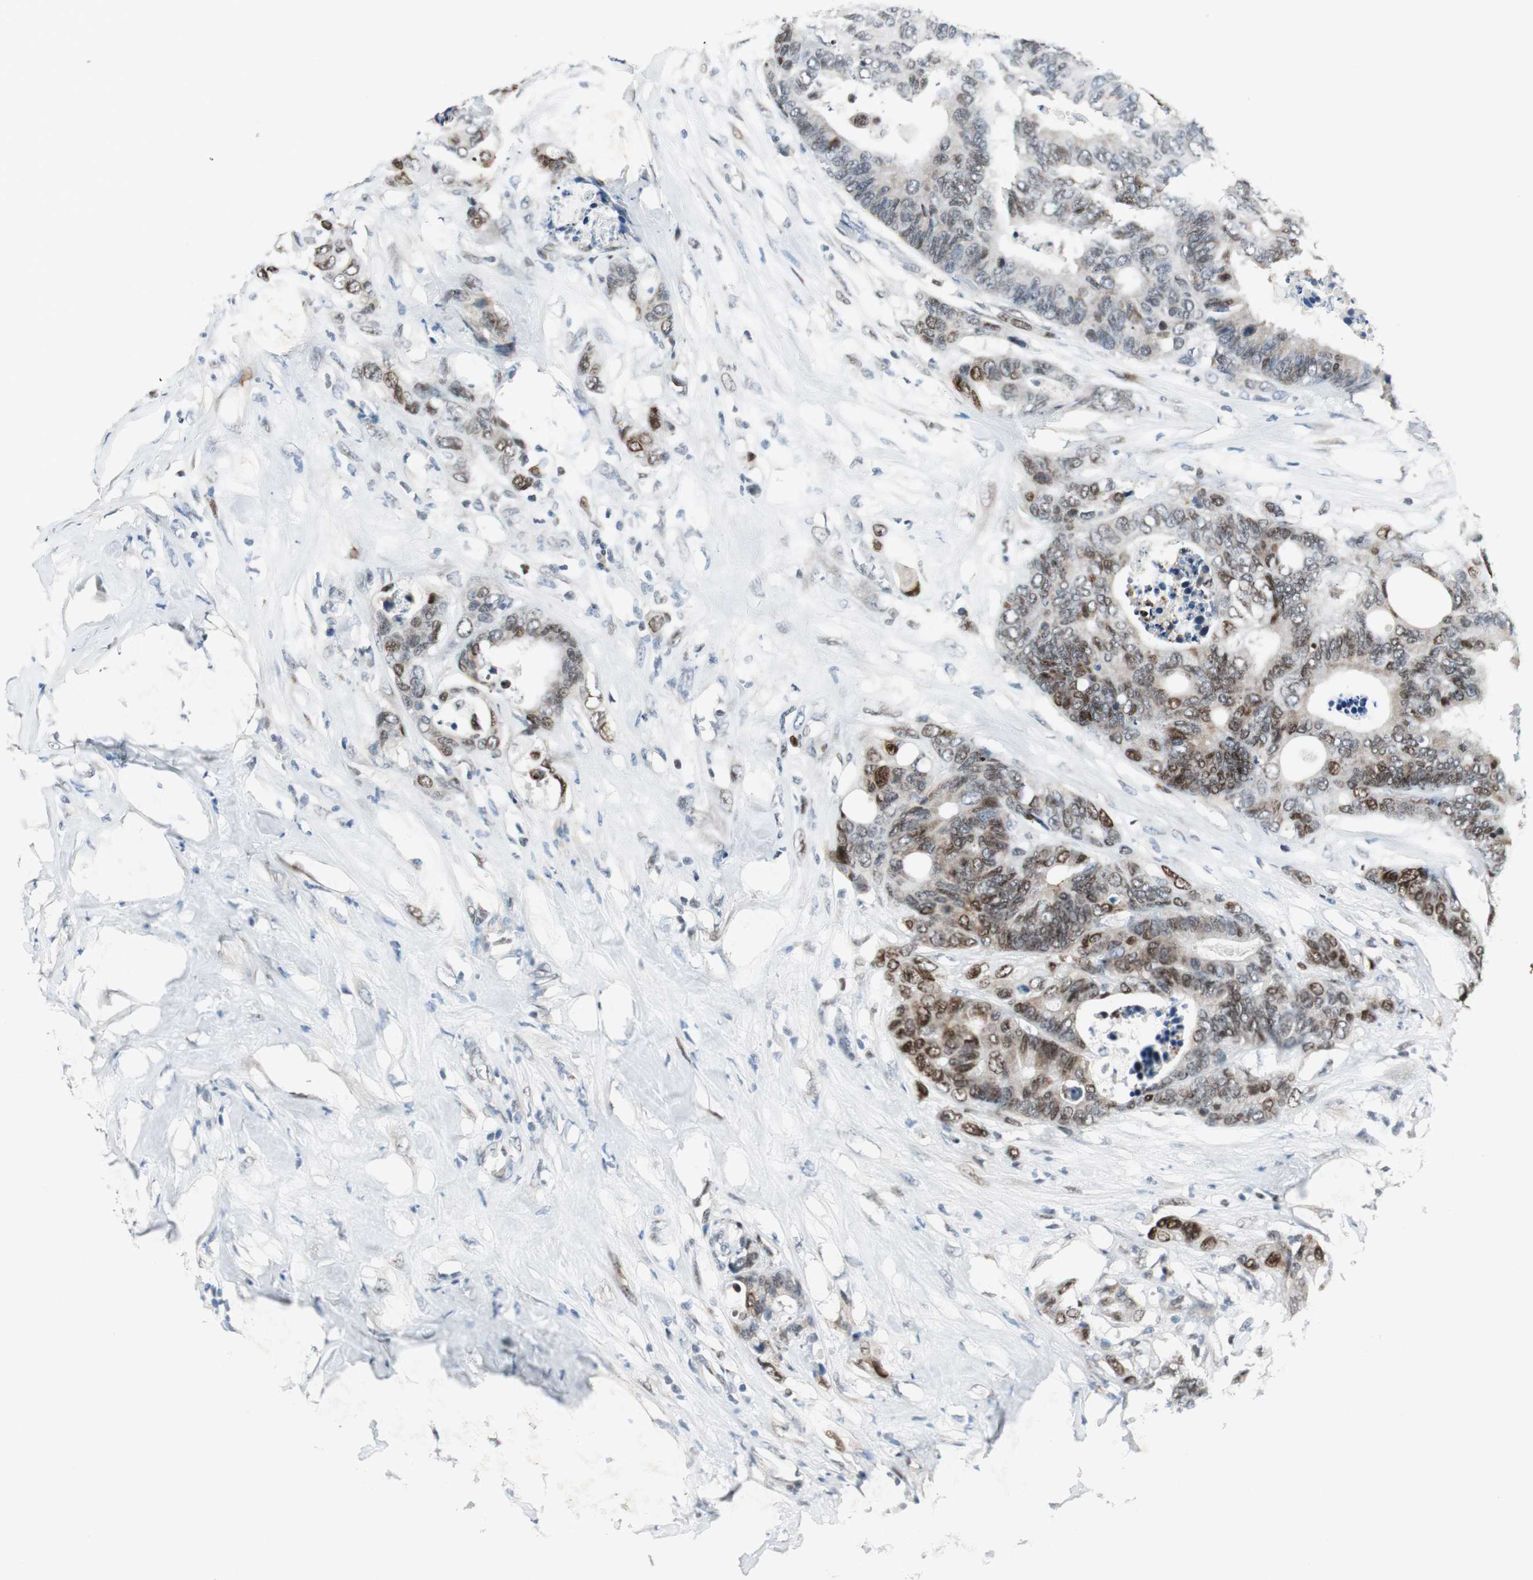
{"staining": {"intensity": "moderate", "quantity": "25%-75%", "location": "nuclear"}, "tissue": "colorectal cancer", "cell_type": "Tumor cells", "image_type": "cancer", "snomed": [{"axis": "morphology", "description": "Adenocarcinoma, NOS"}, {"axis": "topography", "description": "Rectum"}], "caption": "A high-resolution micrograph shows immunohistochemistry staining of adenocarcinoma (colorectal), which reveals moderate nuclear positivity in about 25%-75% of tumor cells.", "gene": "AJUBA", "patient": {"sex": "male", "age": 55}}